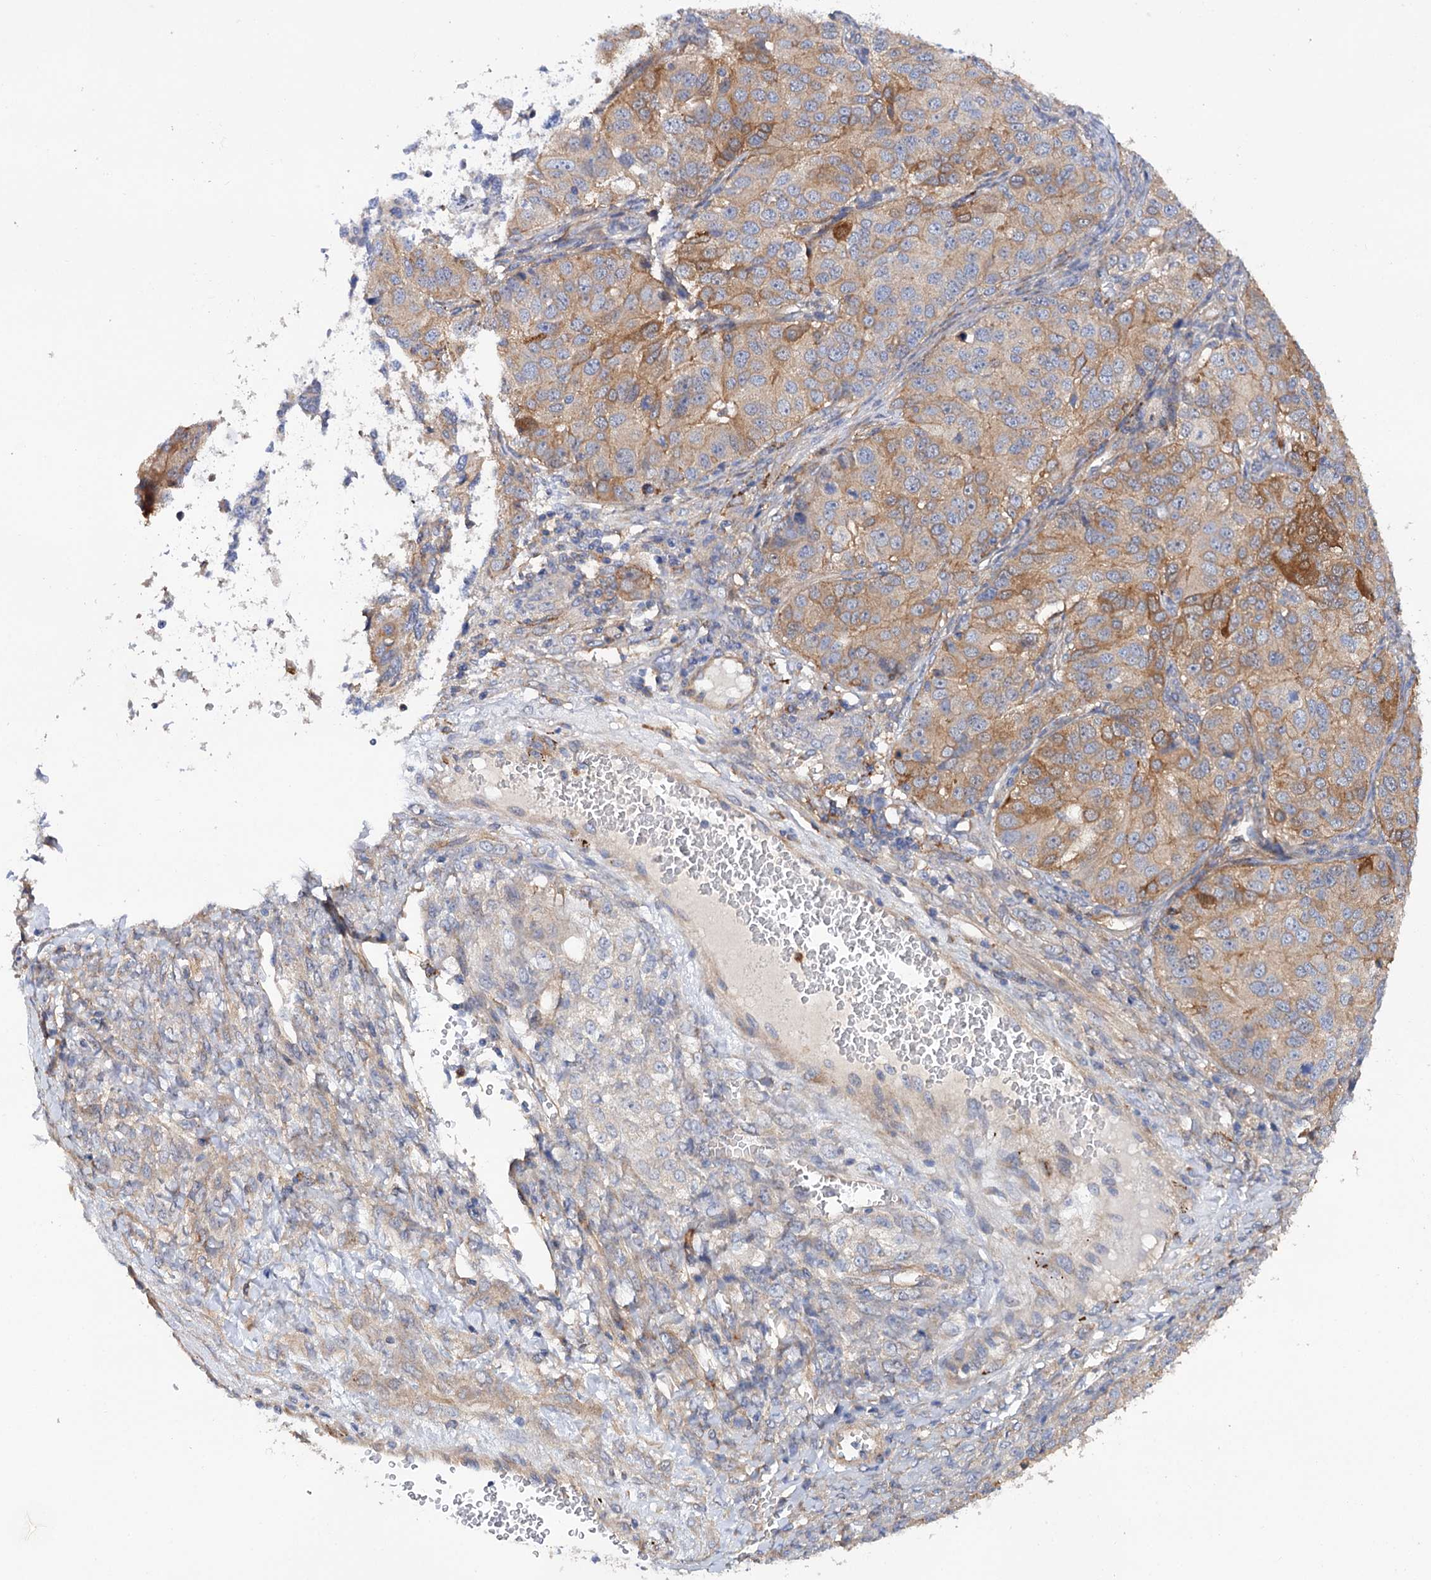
{"staining": {"intensity": "moderate", "quantity": "25%-75%", "location": "cytoplasmic/membranous"}, "tissue": "ovarian cancer", "cell_type": "Tumor cells", "image_type": "cancer", "snomed": [{"axis": "morphology", "description": "Carcinoma, endometroid"}, {"axis": "topography", "description": "Ovary"}], "caption": "Protein positivity by immunohistochemistry (IHC) reveals moderate cytoplasmic/membranous staining in approximately 25%-75% of tumor cells in ovarian endometroid carcinoma. The staining was performed using DAB to visualize the protein expression in brown, while the nuclei were stained in blue with hematoxylin (Magnification: 20x).", "gene": "CSAD", "patient": {"sex": "female", "age": 51}}